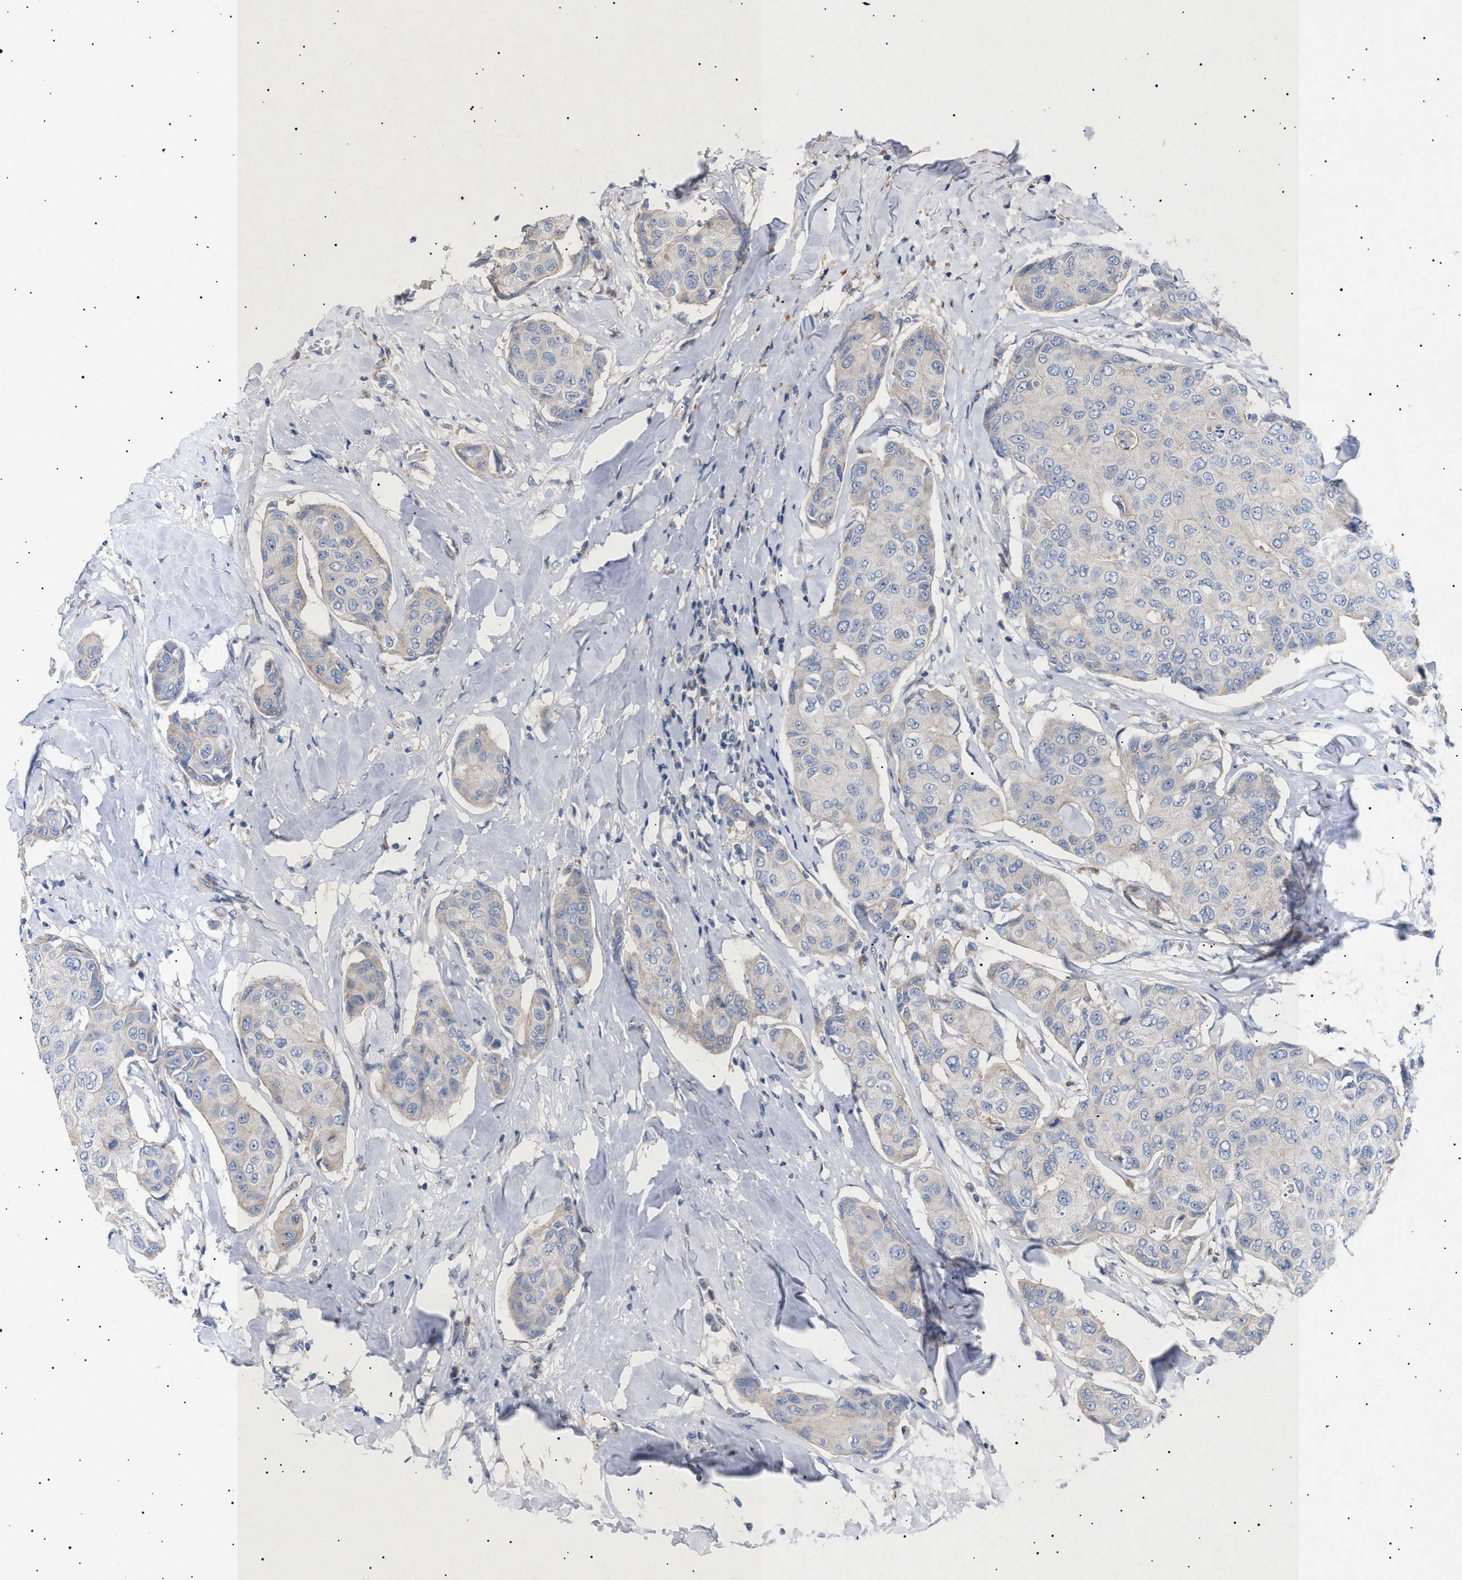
{"staining": {"intensity": "negative", "quantity": "none", "location": "none"}, "tissue": "breast cancer", "cell_type": "Tumor cells", "image_type": "cancer", "snomed": [{"axis": "morphology", "description": "Duct carcinoma"}, {"axis": "topography", "description": "Breast"}], "caption": "Immunohistochemical staining of breast cancer exhibits no significant positivity in tumor cells.", "gene": "SIRT5", "patient": {"sex": "female", "age": 80}}